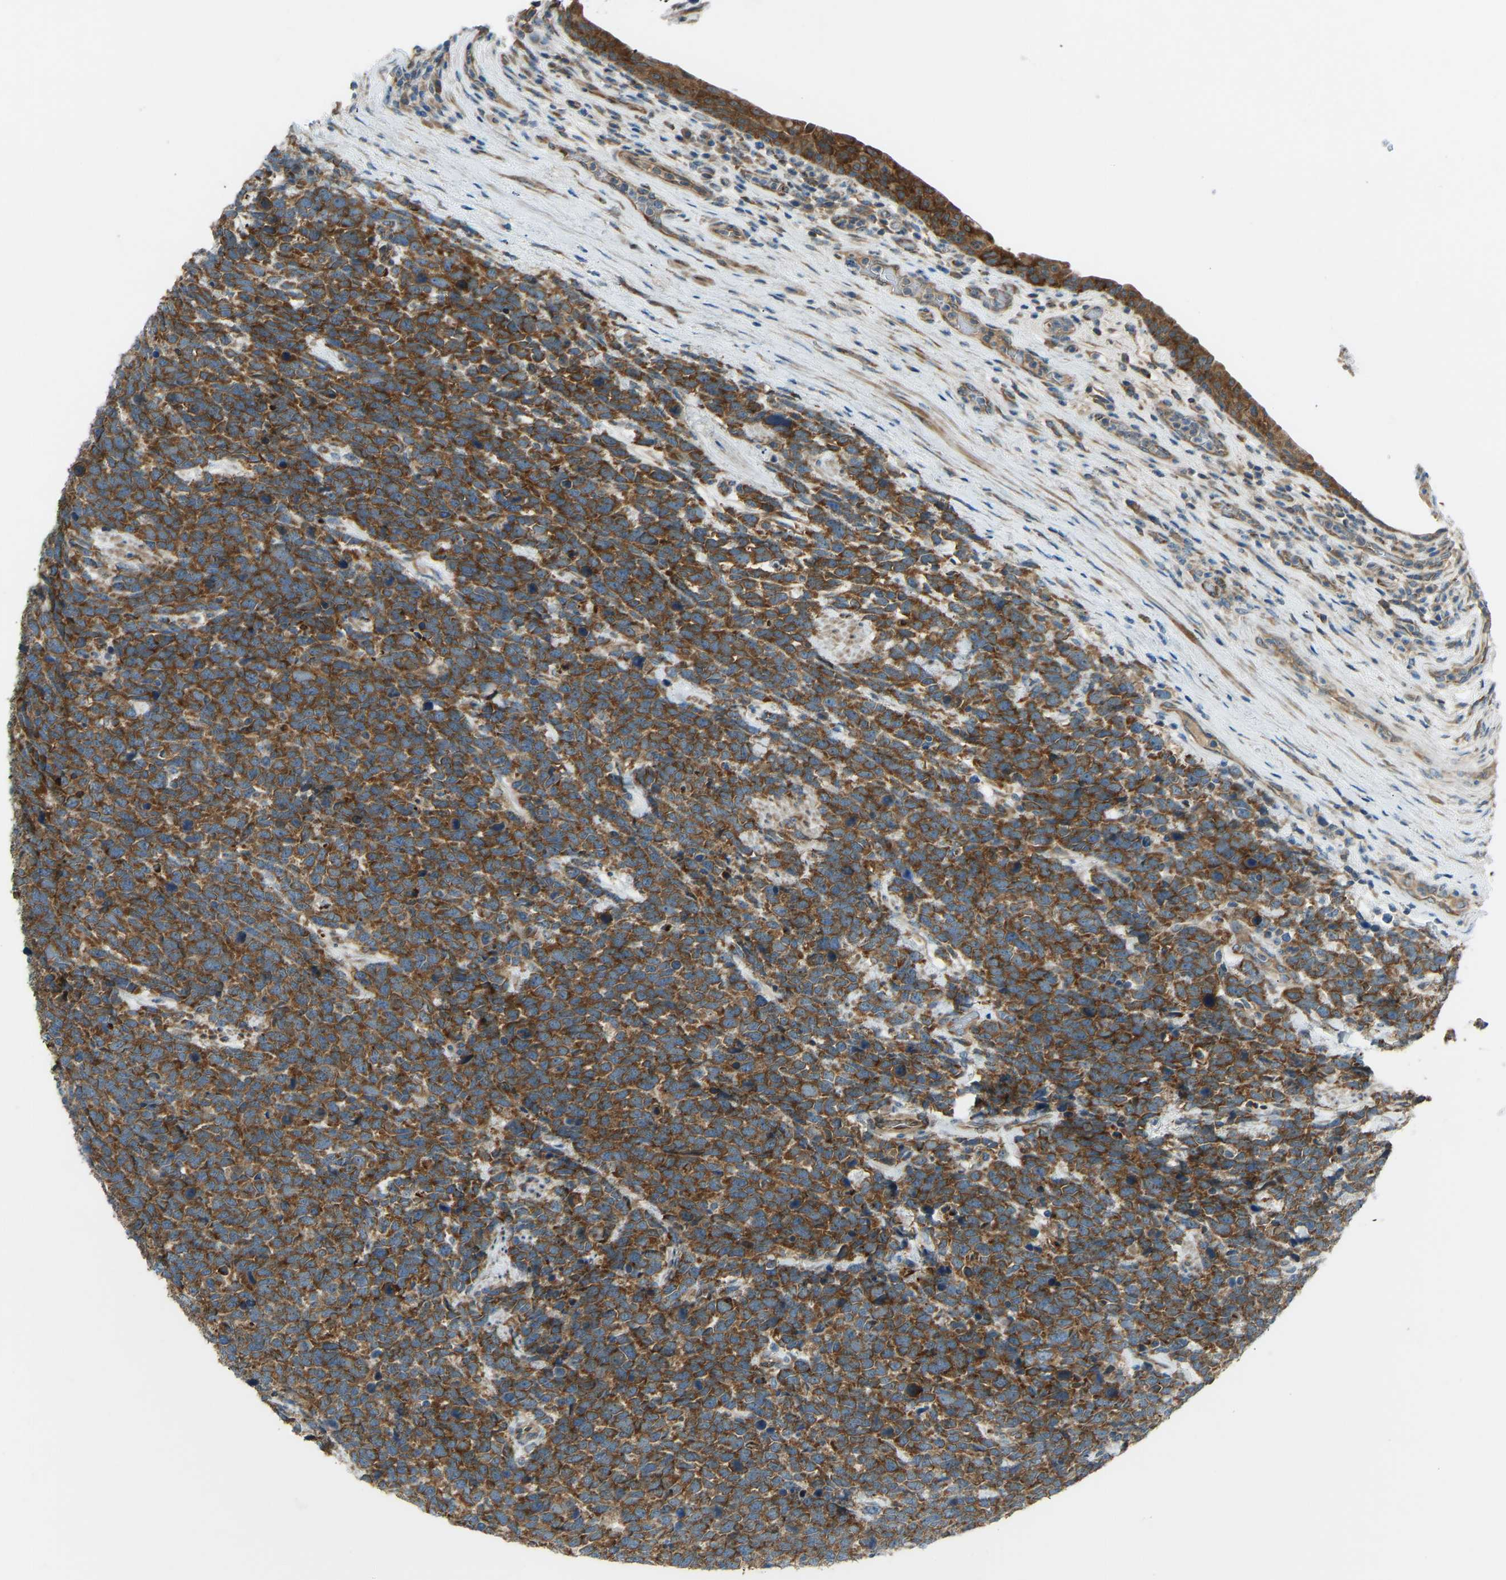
{"staining": {"intensity": "strong", "quantity": ">75%", "location": "cytoplasmic/membranous"}, "tissue": "urothelial cancer", "cell_type": "Tumor cells", "image_type": "cancer", "snomed": [{"axis": "morphology", "description": "Urothelial carcinoma, High grade"}, {"axis": "topography", "description": "Urinary bladder"}], "caption": "A high amount of strong cytoplasmic/membranous expression is identified in approximately >75% of tumor cells in high-grade urothelial carcinoma tissue. The protein of interest is shown in brown color, while the nuclei are stained blue.", "gene": "STAU2", "patient": {"sex": "female", "age": 82}}